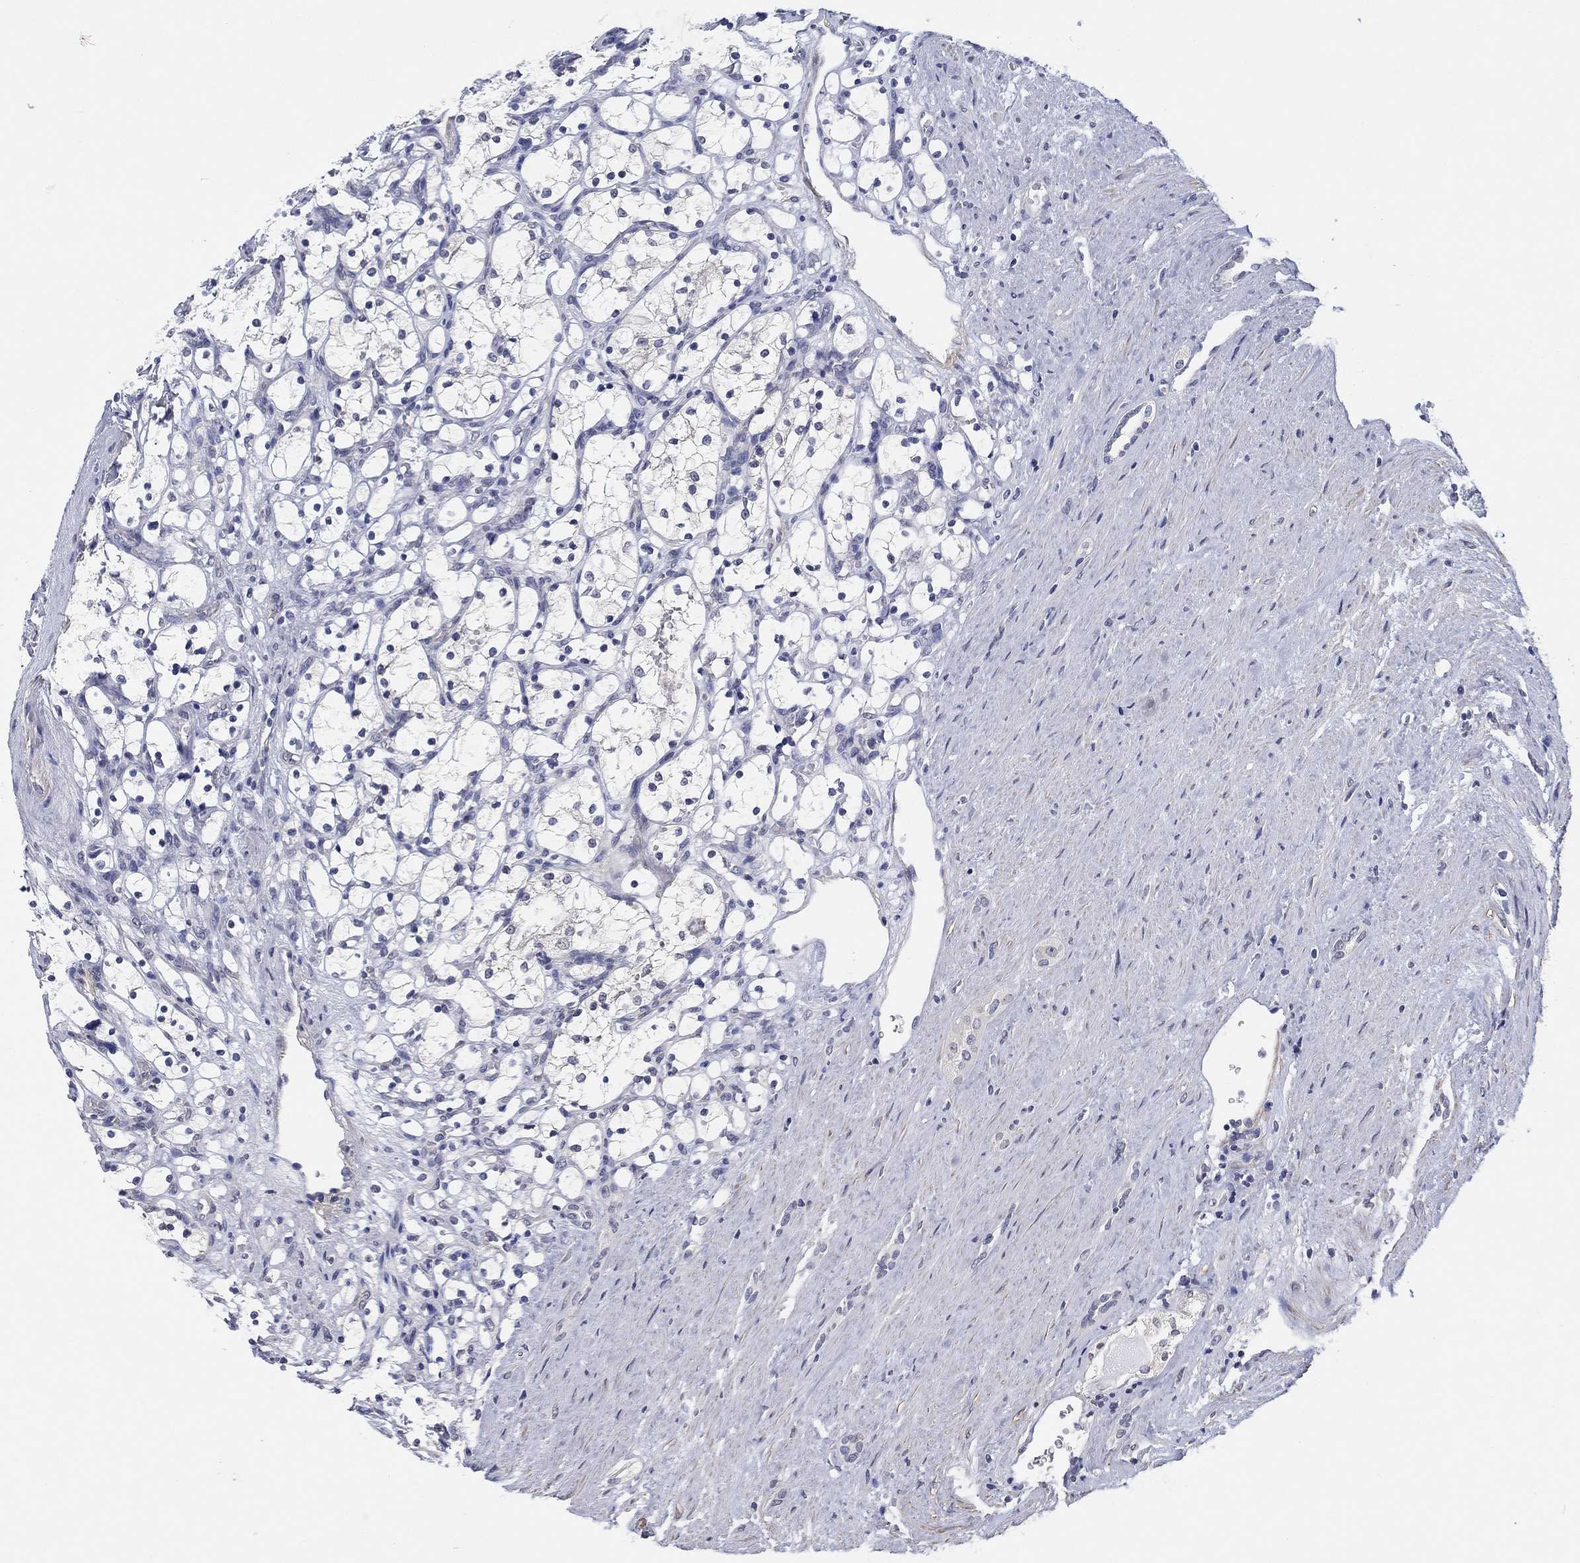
{"staining": {"intensity": "negative", "quantity": "none", "location": "none"}, "tissue": "renal cancer", "cell_type": "Tumor cells", "image_type": "cancer", "snomed": [{"axis": "morphology", "description": "Adenocarcinoma, NOS"}, {"axis": "topography", "description": "Kidney"}], "caption": "Tumor cells are negative for brown protein staining in renal cancer (adenocarcinoma).", "gene": "OTUB2", "patient": {"sex": "female", "age": 69}}